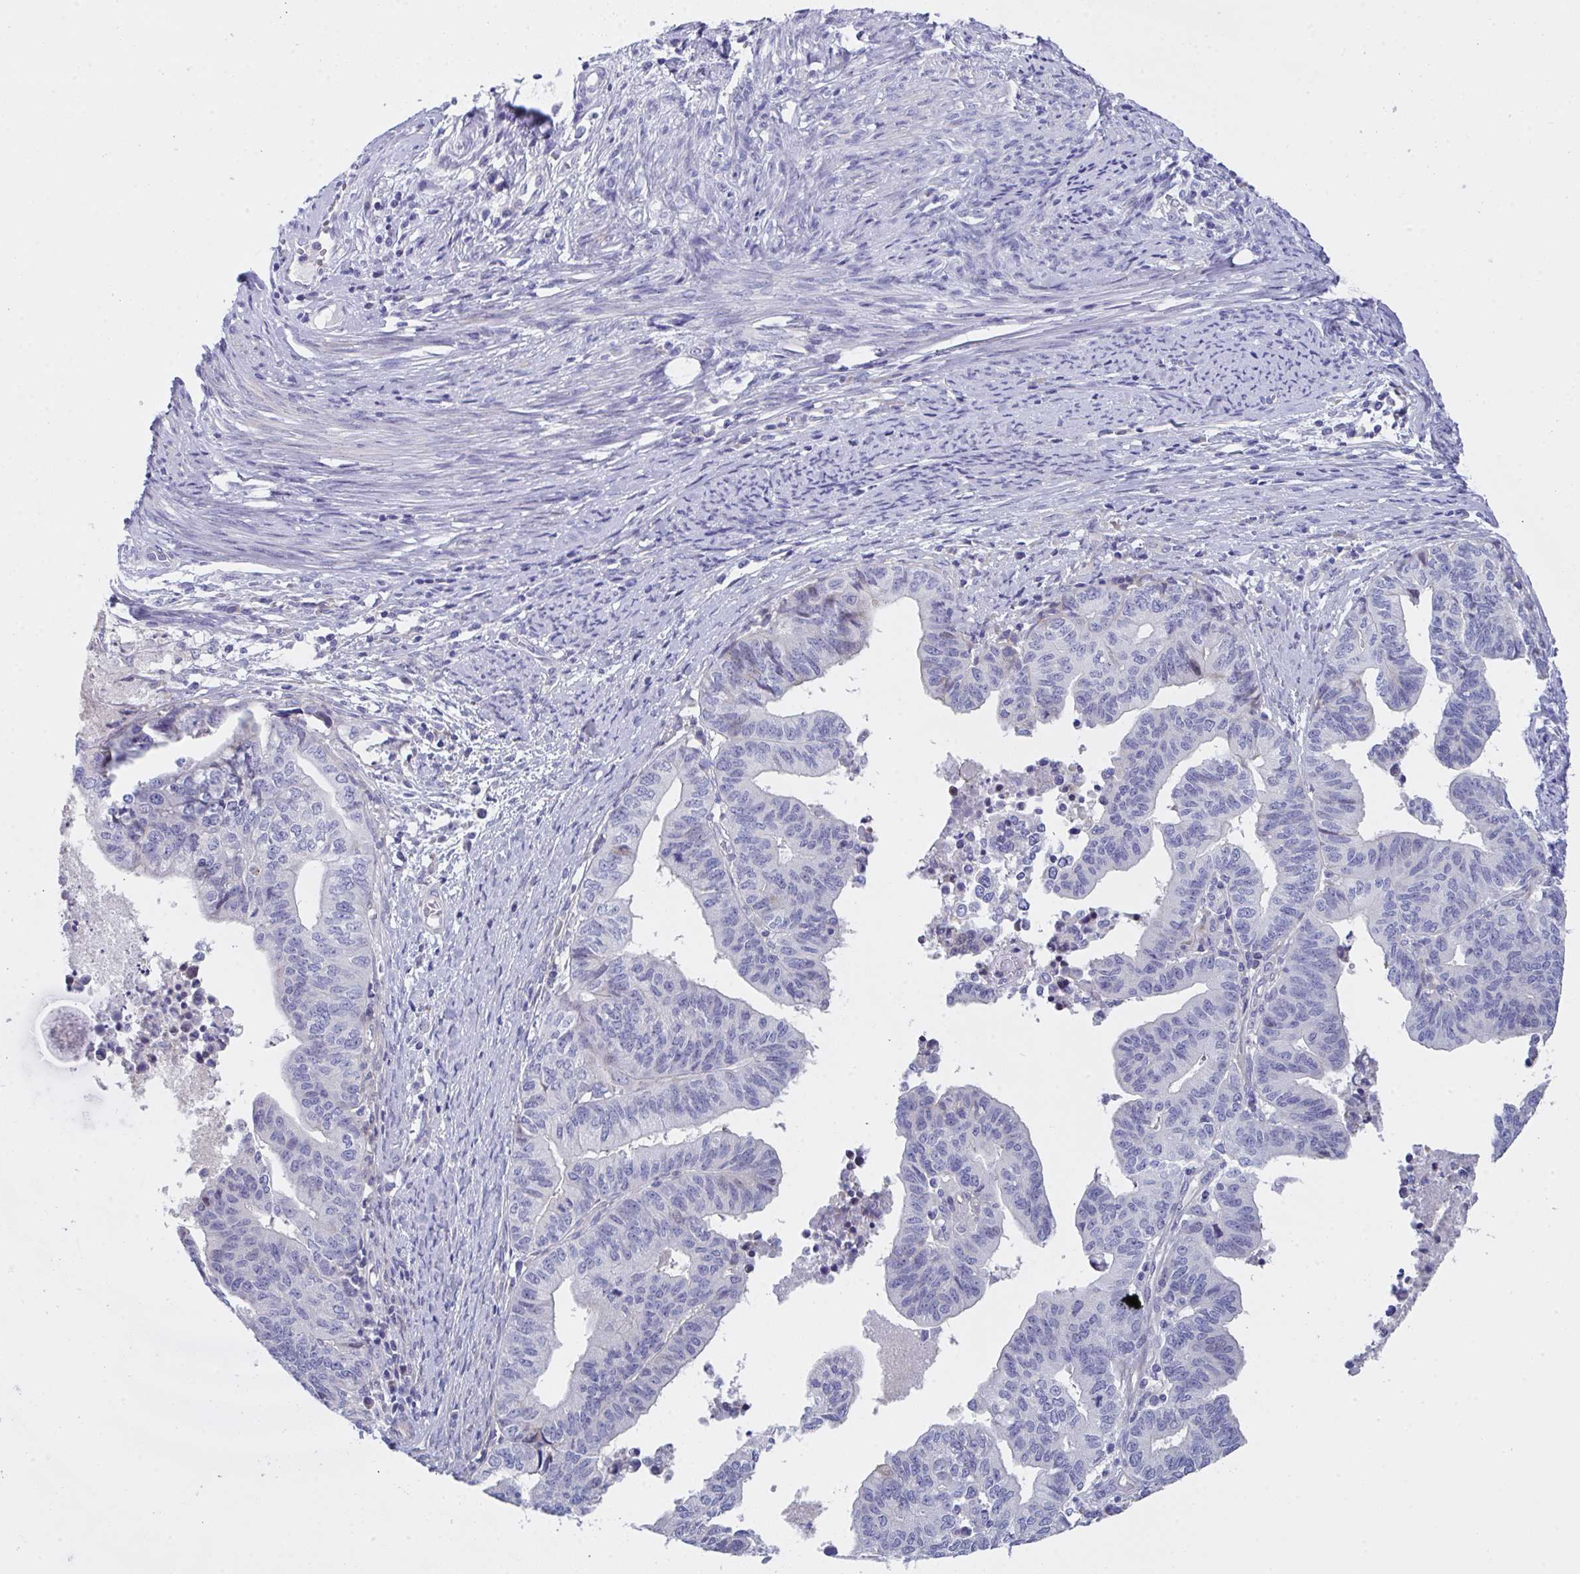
{"staining": {"intensity": "negative", "quantity": "none", "location": "none"}, "tissue": "endometrial cancer", "cell_type": "Tumor cells", "image_type": "cancer", "snomed": [{"axis": "morphology", "description": "Adenocarcinoma, NOS"}, {"axis": "topography", "description": "Endometrium"}], "caption": "DAB immunohistochemical staining of human adenocarcinoma (endometrial) demonstrates no significant expression in tumor cells.", "gene": "FBXO47", "patient": {"sex": "female", "age": 65}}